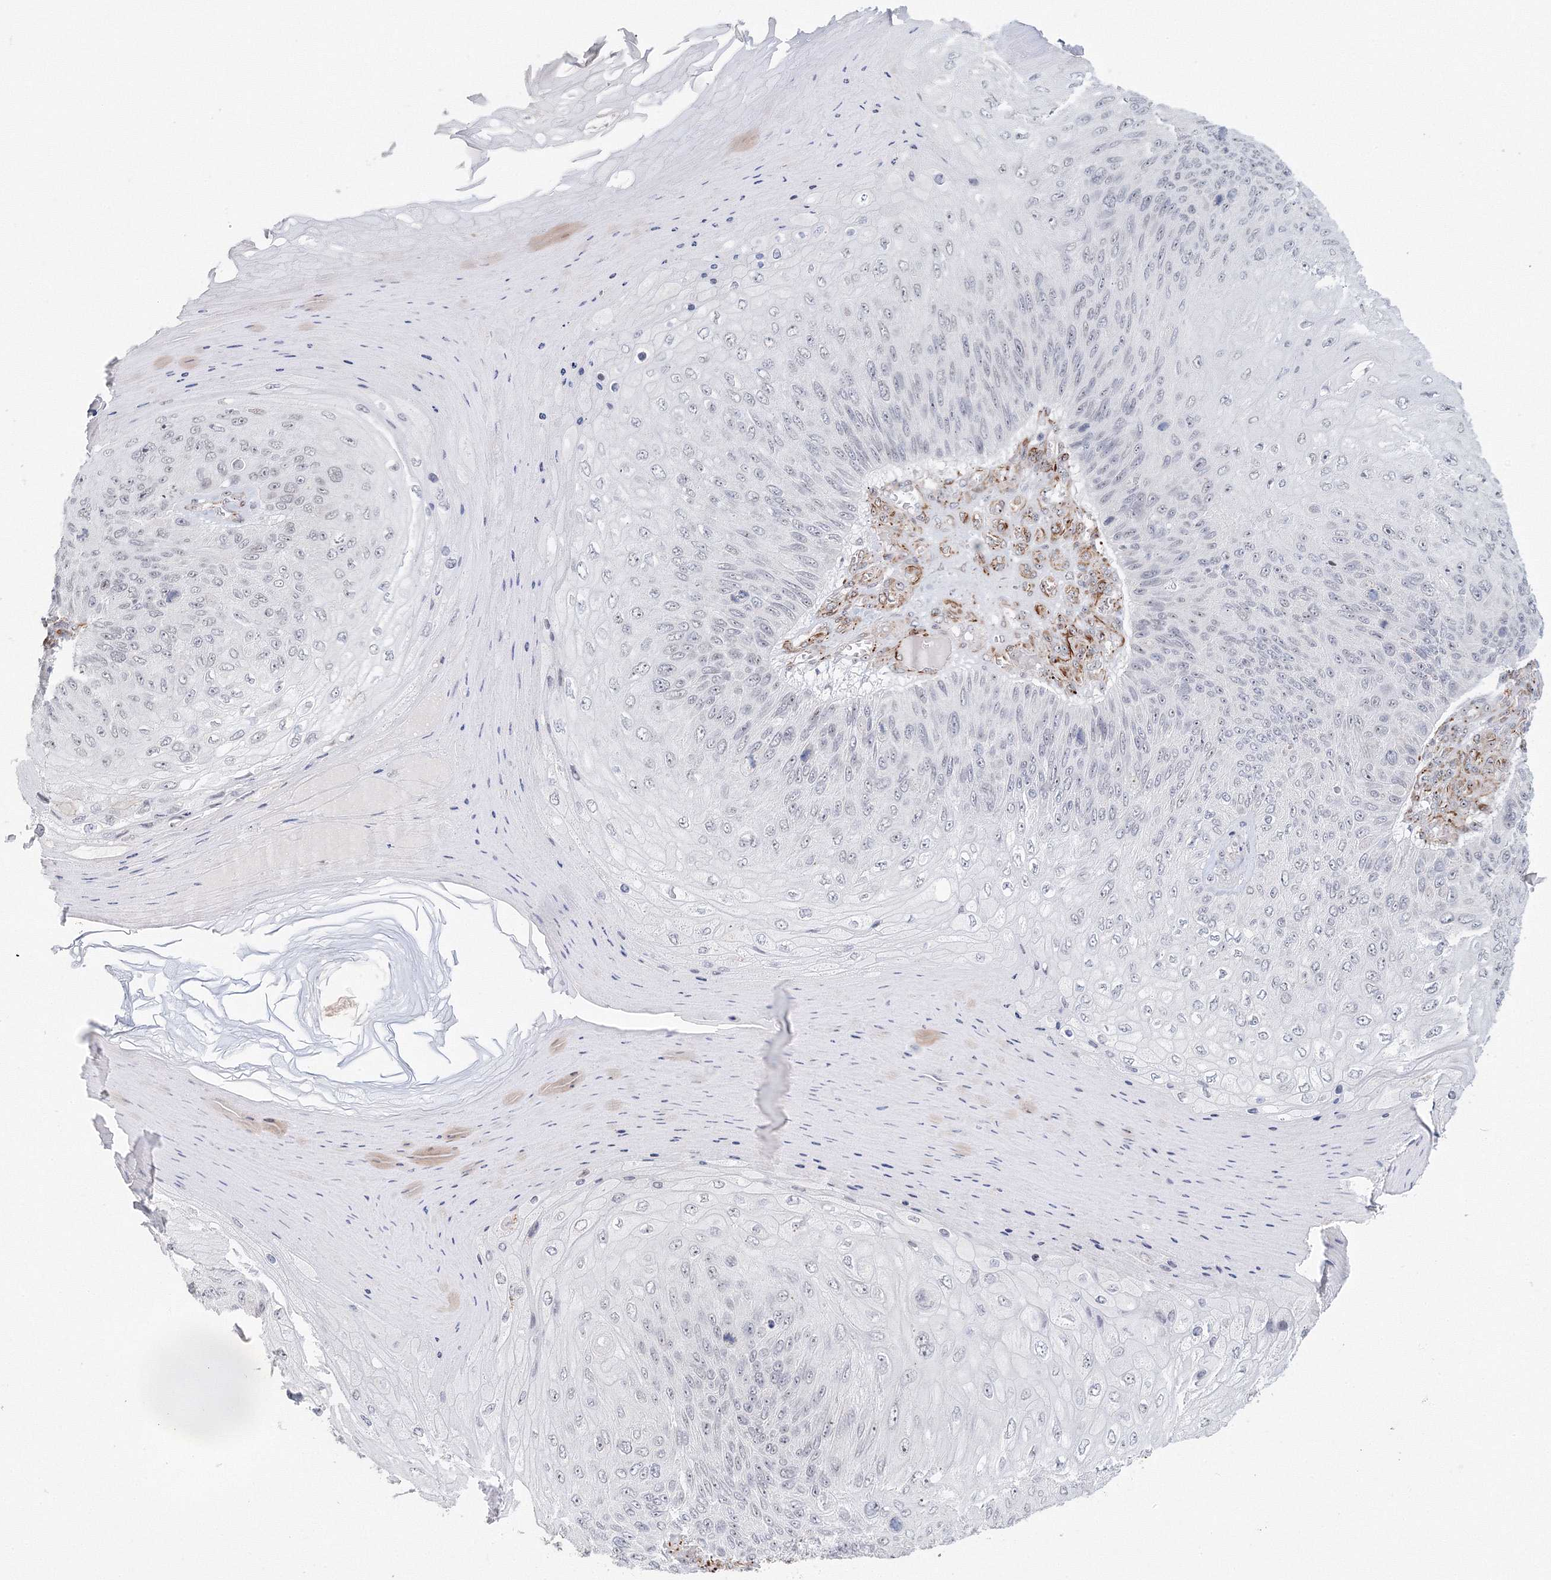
{"staining": {"intensity": "weak", "quantity": "<25%", "location": "nuclear"}, "tissue": "skin cancer", "cell_type": "Tumor cells", "image_type": "cancer", "snomed": [{"axis": "morphology", "description": "Squamous cell carcinoma, NOS"}, {"axis": "topography", "description": "Skin"}], "caption": "Skin squamous cell carcinoma stained for a protein using IHC reveals no staining tumor cells.", "gene": "SIRT7", "patient": {"sex": "female", "age": 88}}